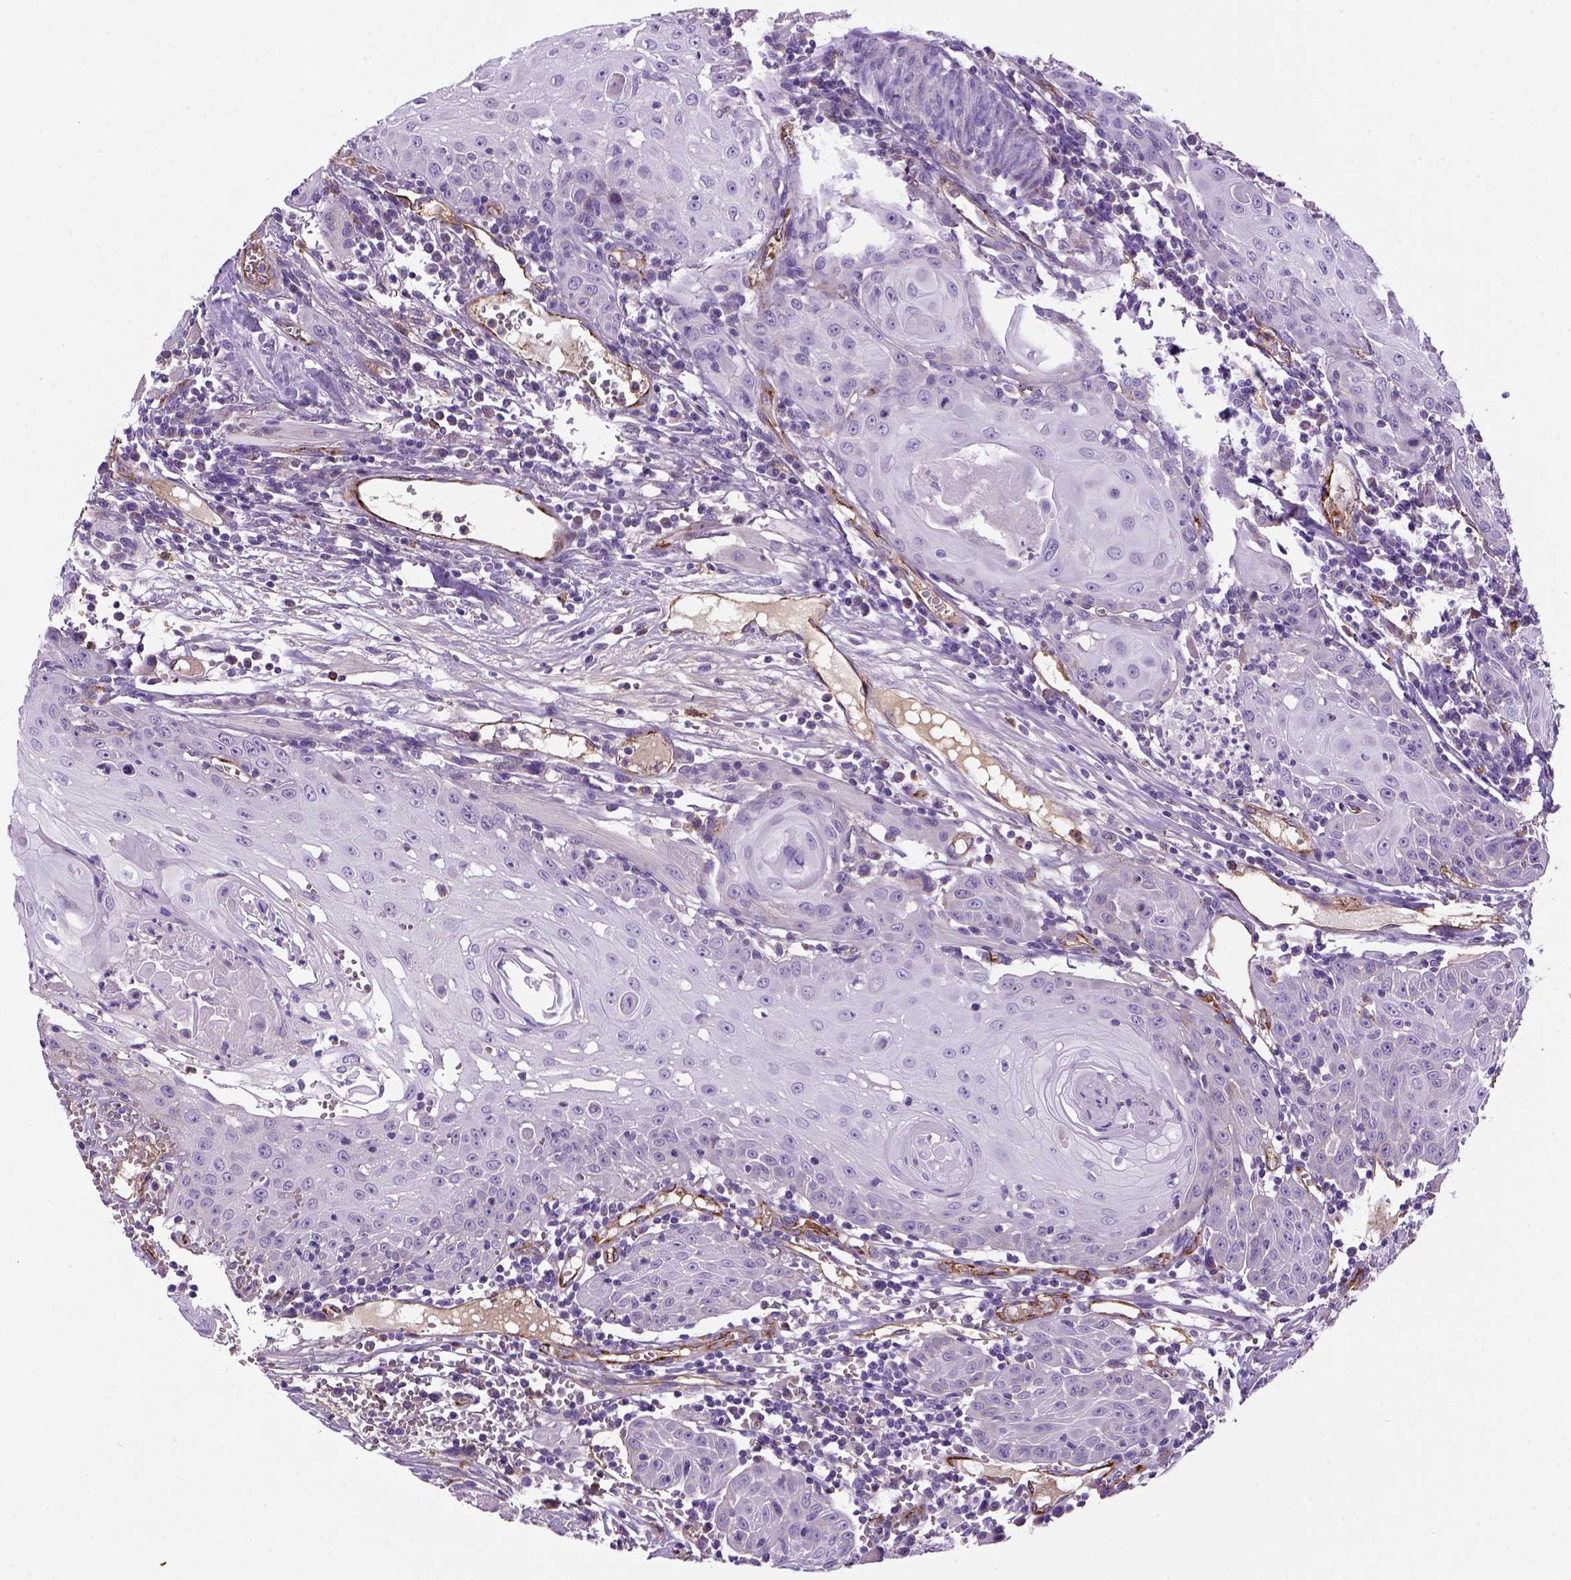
{"staining": {"intensity": "negative", "quantity": "none", "location": "none"}, "tissue": "head and neck cancer", "cell_type": "Tumor cells", "image_type": "cancer", "snomed": [{"axis": "morphology", "description": "Squamous cell carcinoma, NOS"}, {"axis": "topography", "description": "Head-Neck"}], "caption": "IHC histopathology image of neoplastic tissue: human head and neck squamous cell carcinoma stained with DAB (3,3'-diaminobenzidine) demonstrates no significant protein expression in tumor cells.", "gene": "VWF", "patient": {"sex": "female", "age": 80}}